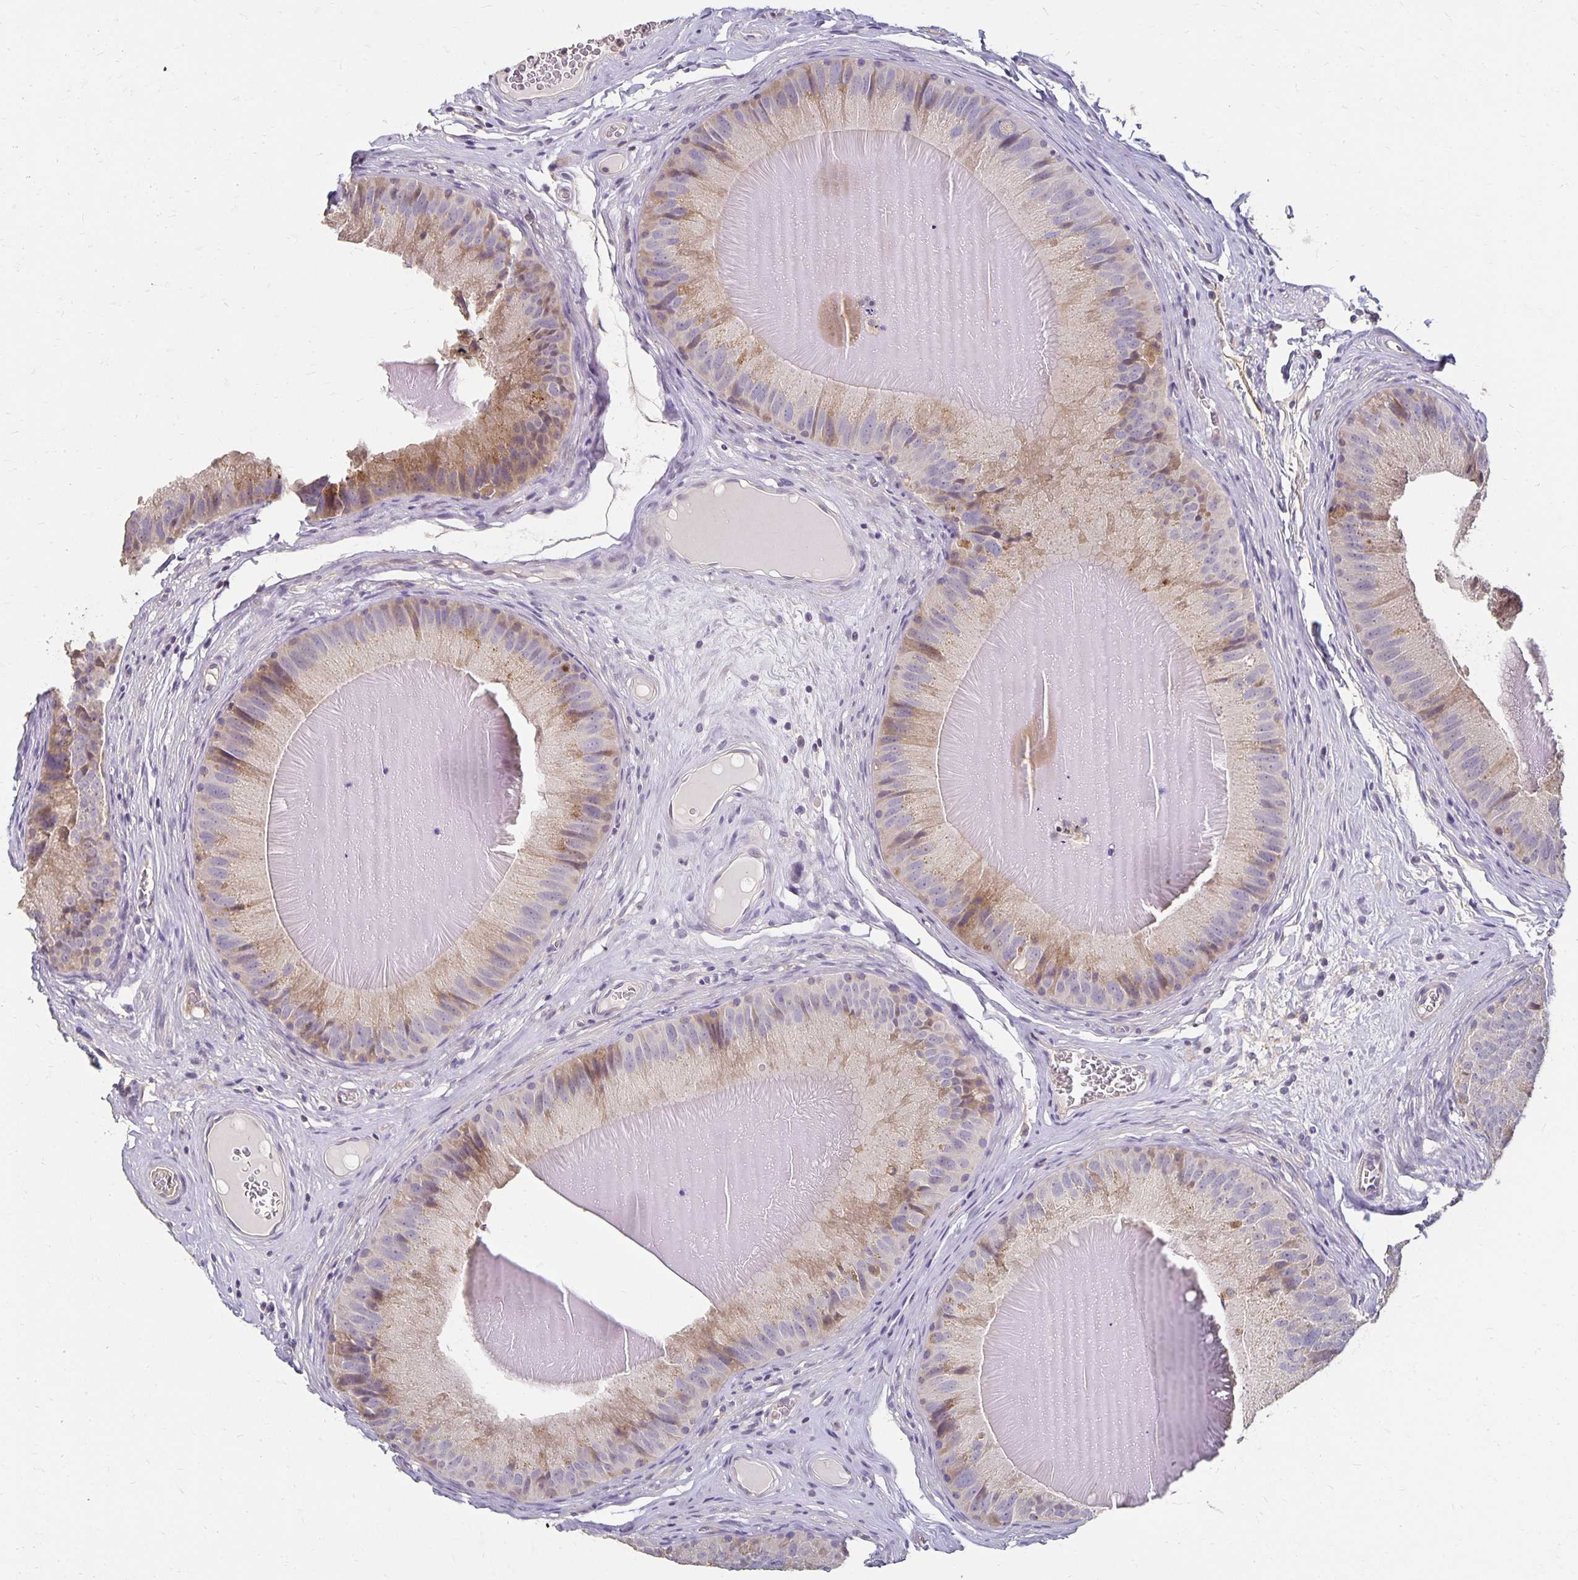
{"staining": {"intensity": "moderate", "quantity": "<25%", "location": "cytoplasmic/membranous"}, "tissue": "epididymis", "cell_type": "Glandular cells", "image_type": "normal", "snomed": [{"axis": "morphology", "description": "Normal tissue, NOS"}, {"axis": "topography", "description": "Epididymis, spermatic cord, NOS"}], "caption": "IHC photomicrograph of unremarkable epididymis: epididymis stained using IHC shows low levels of moderate protein expression localized specifically in the cytoplasmic/membranous of glandular cells, appearing as a cytoplasmic/membranous brown color.", "gene": "CST6", "patient": {"sex": "male", "age": 39}}